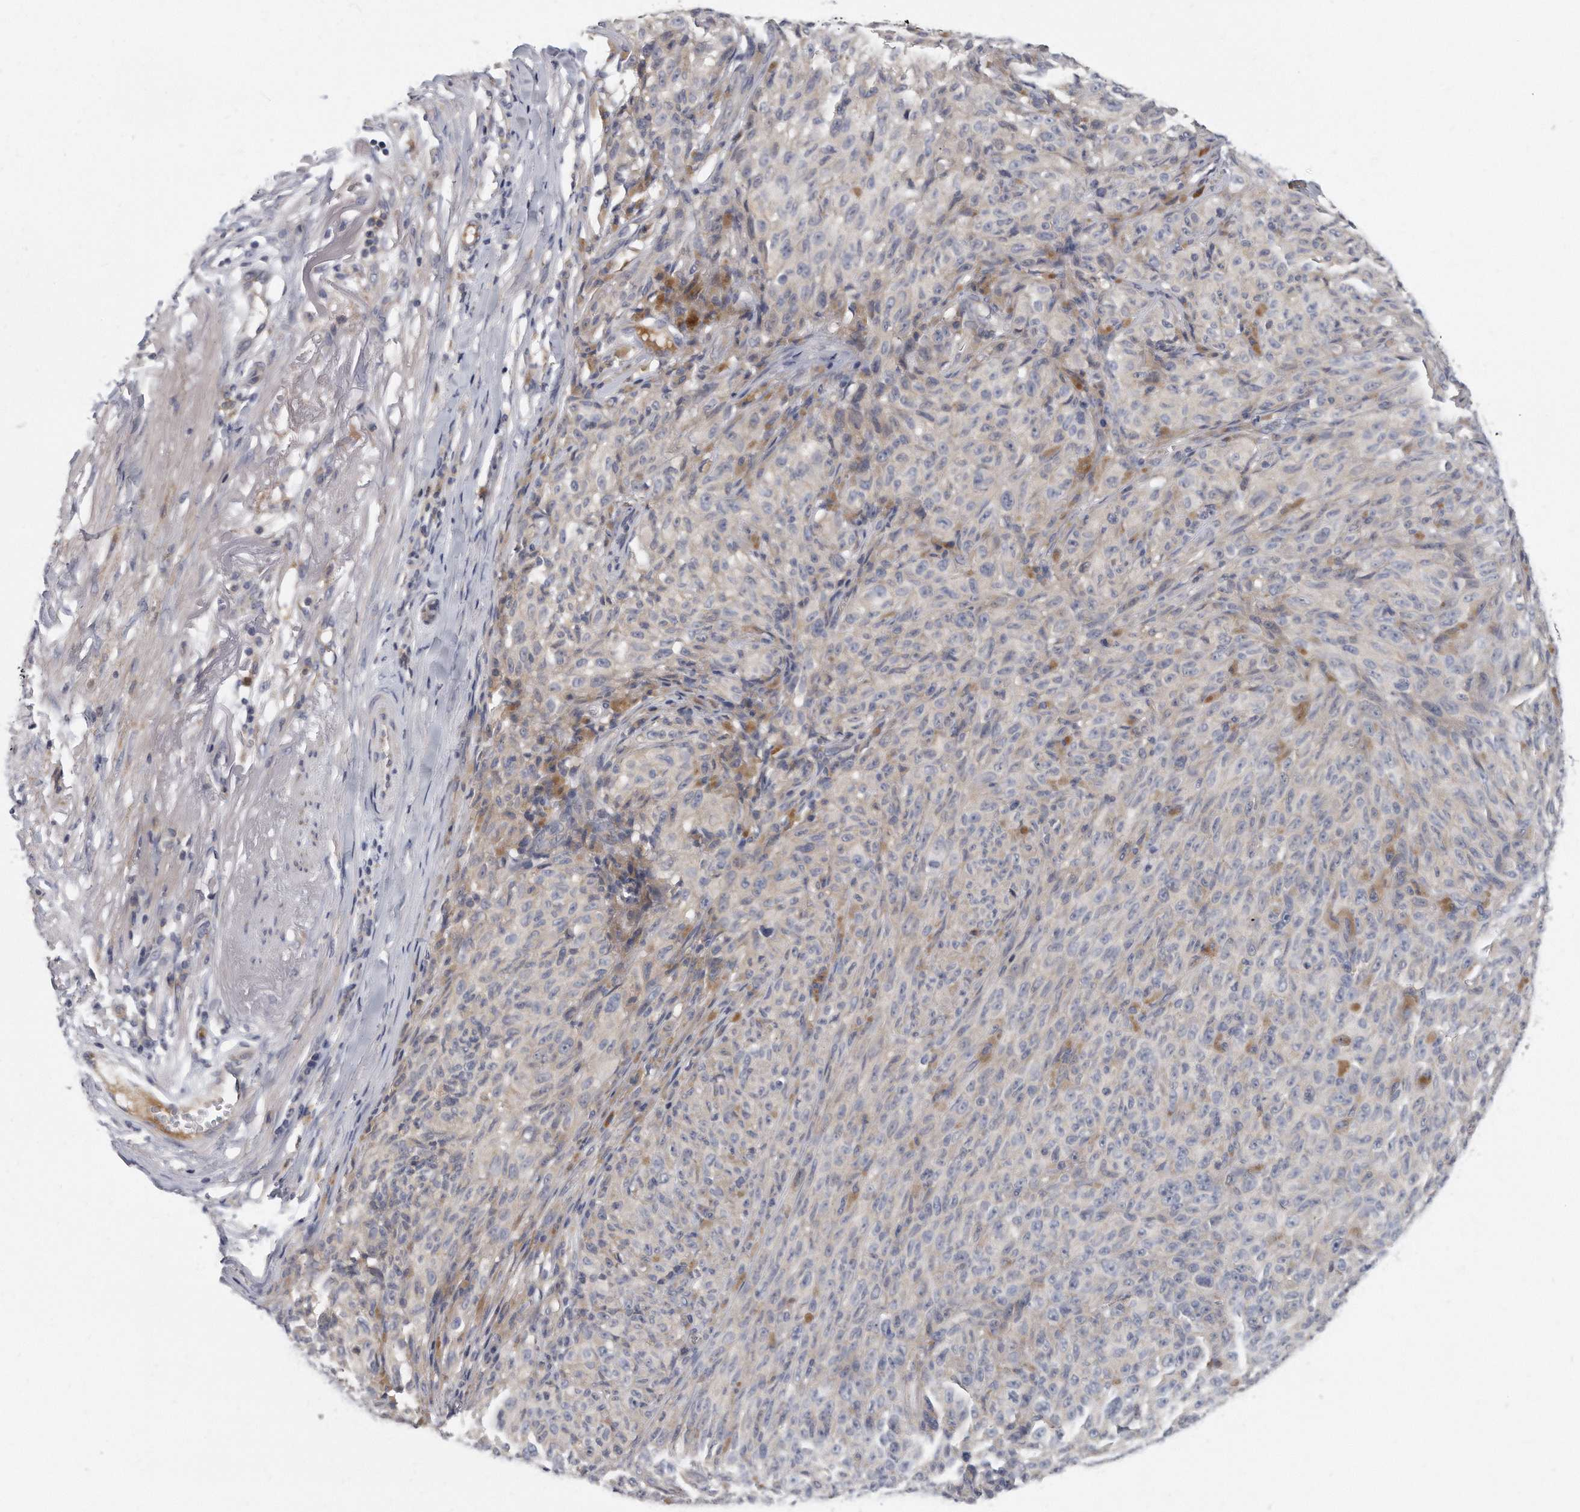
{"staining": {"intensity": "negative", "quantity": "none", "location": "none"}, "tissue": "melanoma", "cell_type": "Tumor cells", "image_type": "cancer", "snomed": [{"axis": "morphology", "description": "Malignant melanoma, NOS"}, {"axis": "topography", "description": "Skin"}], "caption": "IHC image of melanoma stained for a protein (brown), which displays no positivity in tumor cells. (DAB IHC with hematoxylin counter stain).", "gene": "PLEKHA6", "patient": {"sex": "female", "age": 82}}